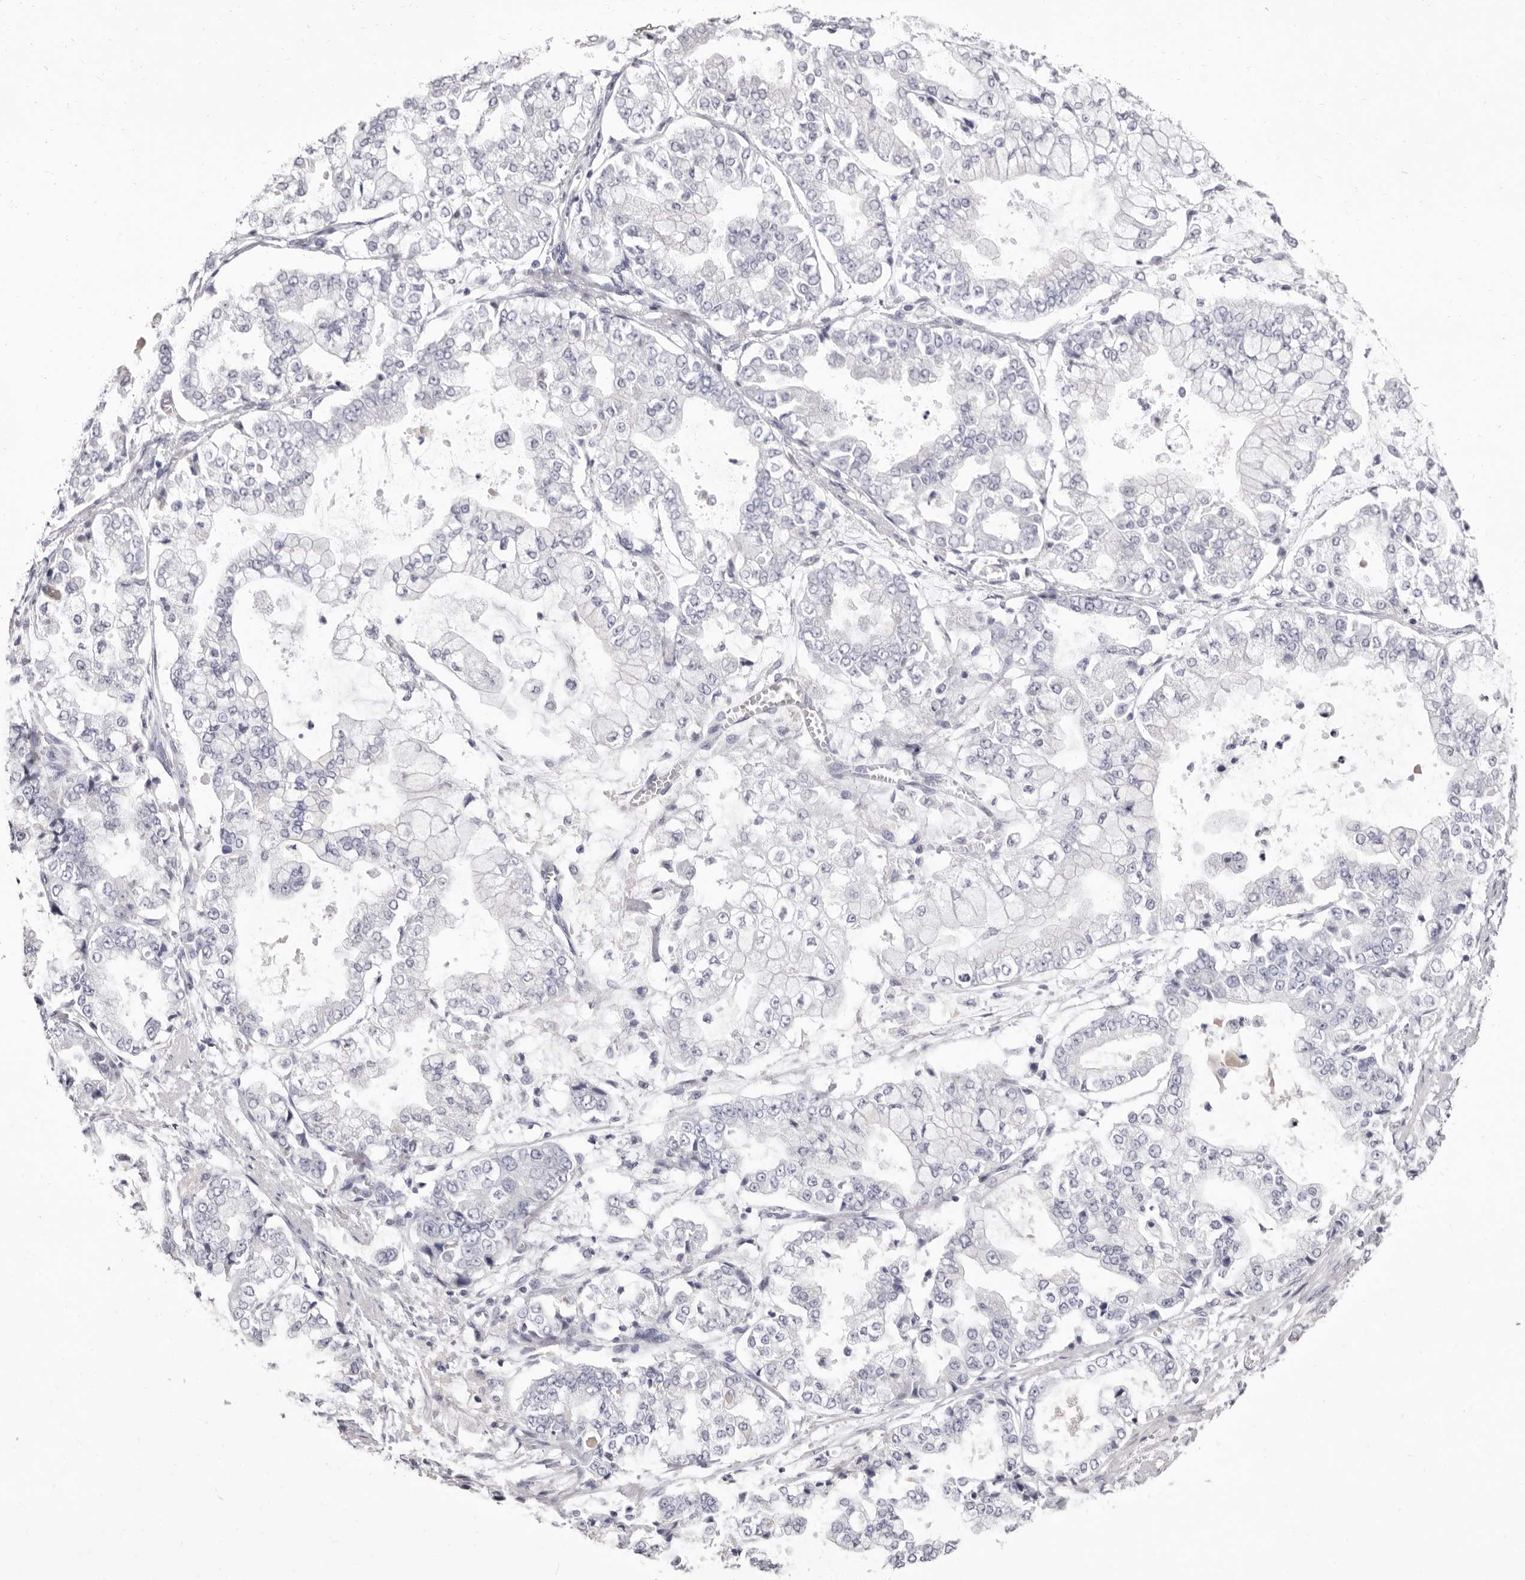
{"staining": {"intensity": "negative", "quantity": "none", "location": "none"}, "tissue": "stomach cancer", "cell_type": "Tumor cells", "image_type": "cancer", "snomed": [{"axis": "morphology", "description": "Adenocarcinoma, NOS"}, {"axis": "topography", "description": "Stomach"}], "caption": "The micrograph shows no significant expression in tumor cells of stomach adenocarcinoma.", "gene": "LPO", "patient": {"sex": "male", "age": 76}}